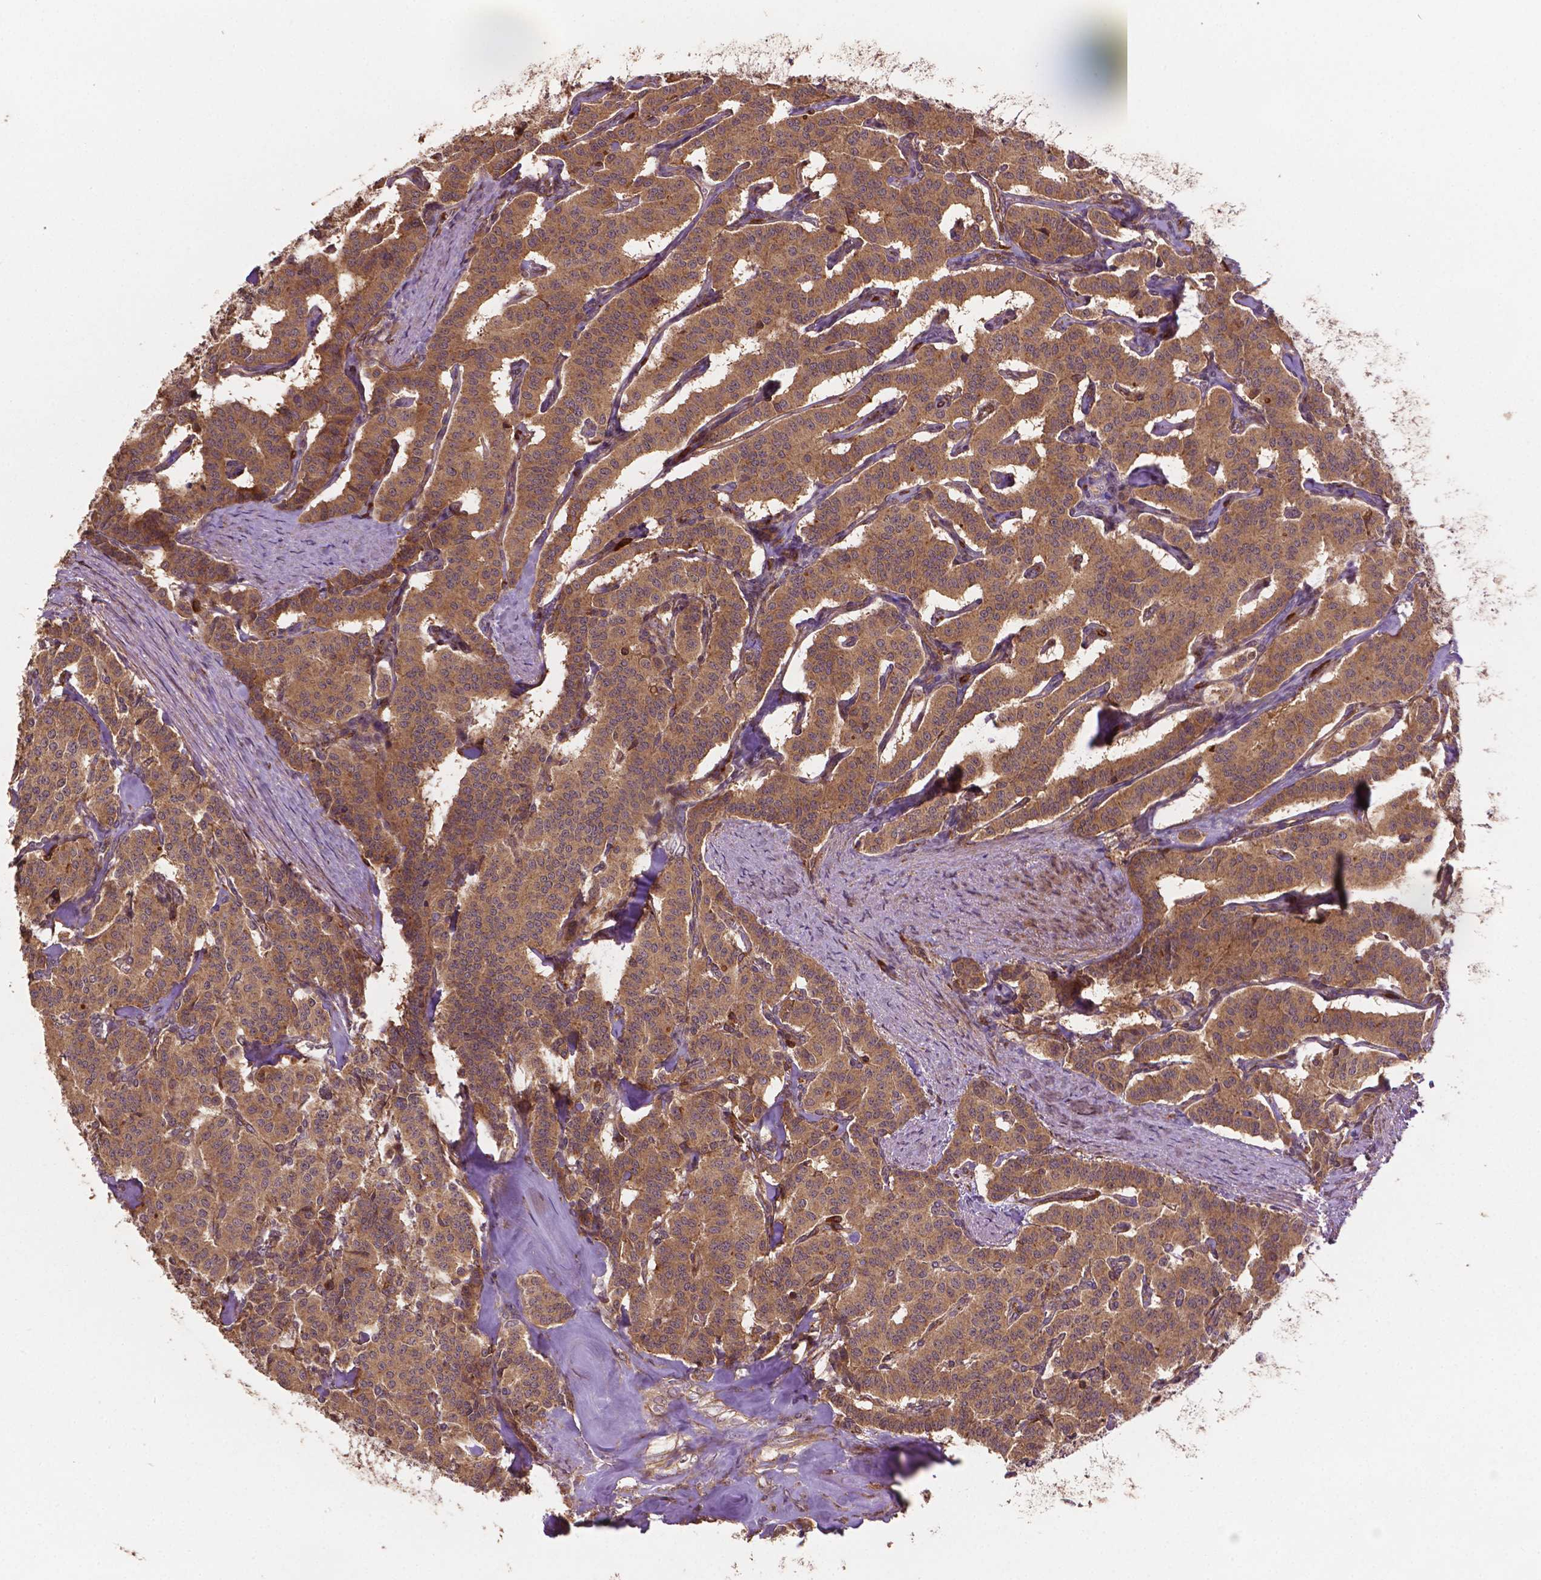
{"staining": {"intensity": "moderate", "quantity": ">75%", "location": "cytoplasmic/membranous"}, "tissue": "carcinoid", "cell_type": "Tumor cells", "image_type": "cancer", "snomed": [{"axis": "morphology", "description": "Carcinoid, malignant, NOS"}, {"axis": "topography", "description": "Lung"}], "caption": "This micrograph shows carcinoid stained with immunohistochemistry to label a protein in brown. The cytoplasmic/membranous of tumor cells show moderate positivity for the protein. Nuclei are counter-stained blue.", "gene": "ZMYND19", "patient": {"sex": "female", "age": 46}}